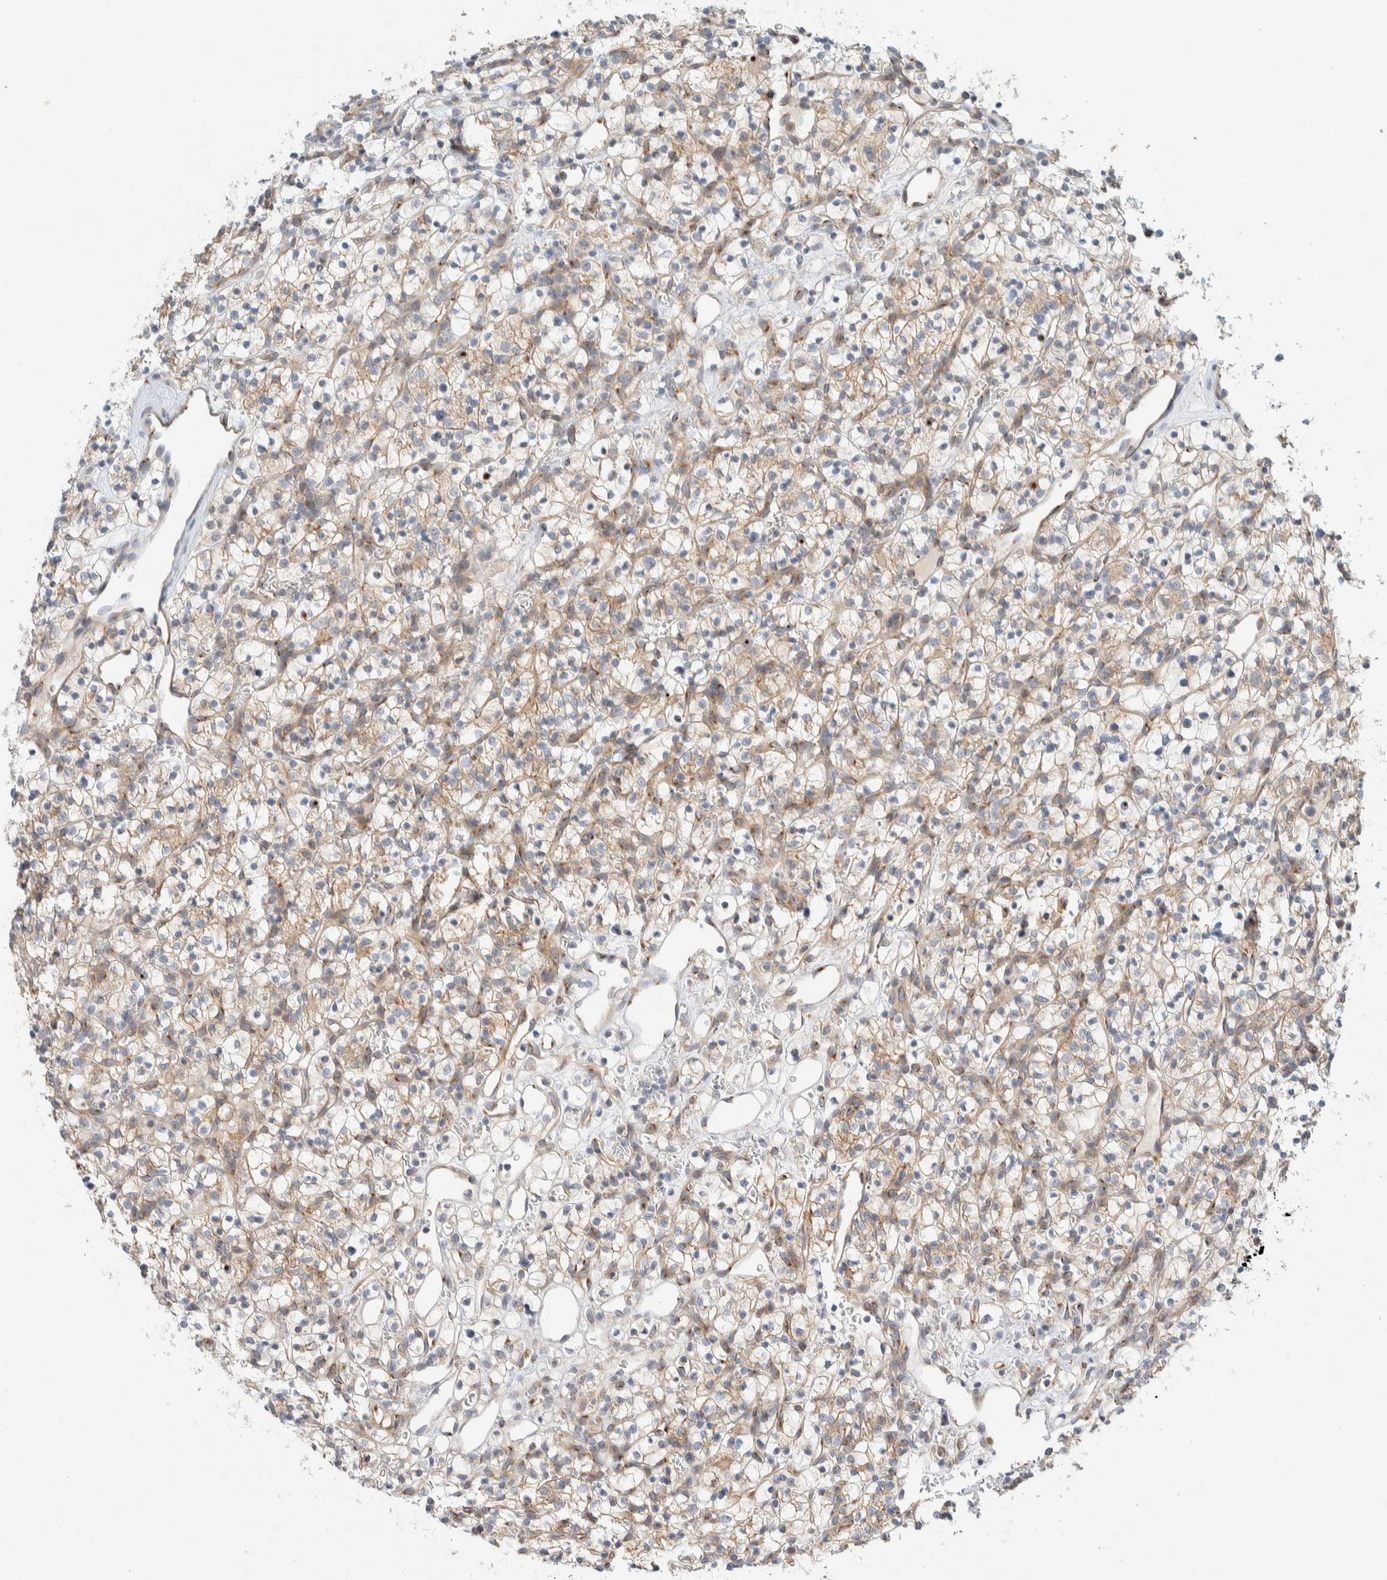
{"staining": {"intensity": "weak", "quantity": ">75%", "location": "cytoplasmic/membranous"}, "tissue": "renal cancer", "cell_type": "Tumor cells", "image_type": "cancer", "snomed": [{"axis": "morphology", "description": "Adenocarcinoma, NOS"}, {"axis": "topography", "description": "Kidney"}], "caption": "High-magnification brightfield microscopy of adenocarcinoma (renal) stained with DAB (brown) and counterstained with hematoxylin (blue). tumor cells exhibit weak cytoplasmic/membranous expression is present in about>75% of cells.", "gene": "TMEM184B", "patient": {"sex": "female", "age": 57}}